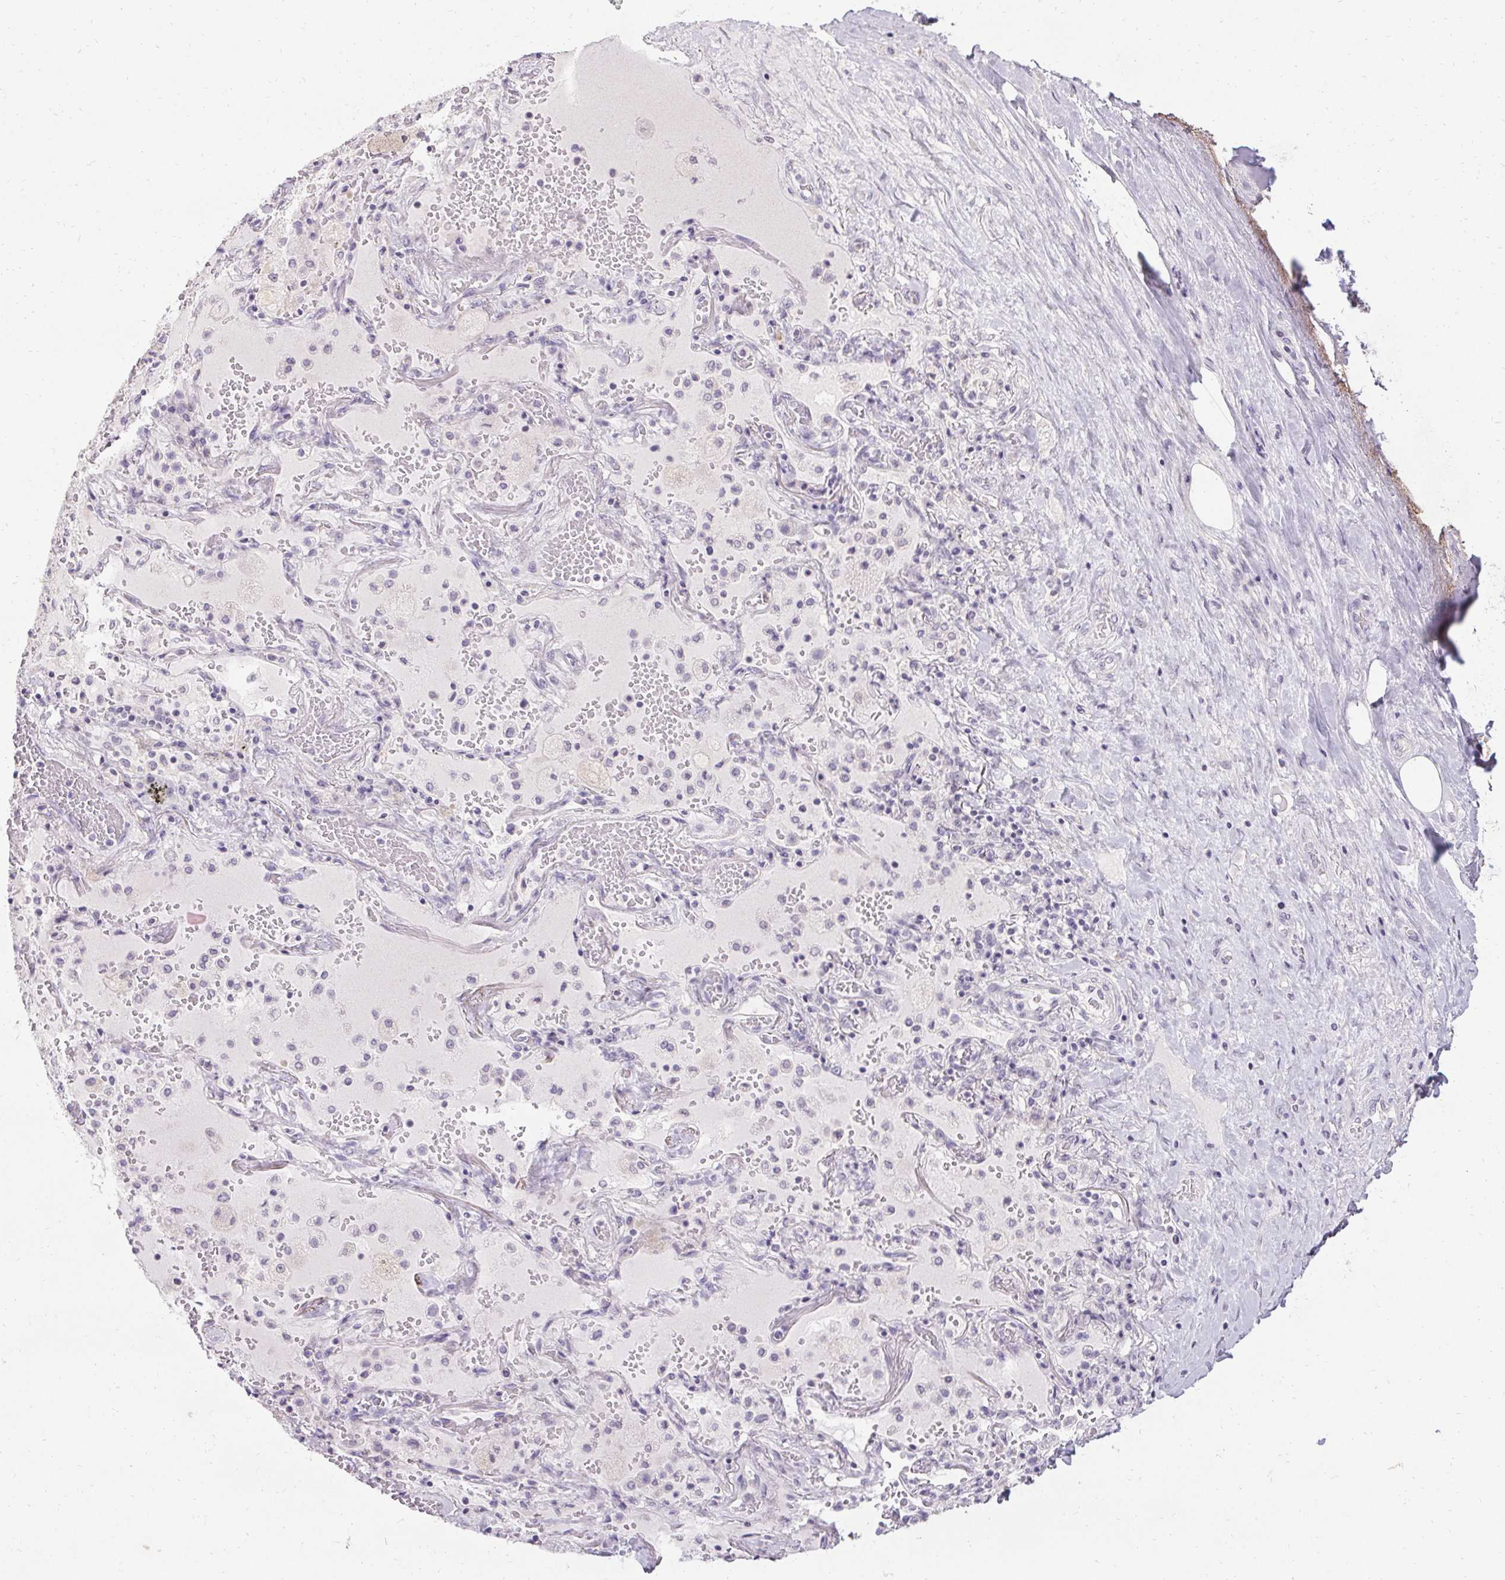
{"staining": {"intensity": "negative", "quantity": "none", "location": "none"}, "tissue": "adipose tissue", "cell_type": "Adipocytes", "image_type": "normal", "snomed": [{"axis": "morphology", "description": "Normal tissue, NOS"}, {"axis": "topography", "description": "Cartilage tissue"}, {"axis": "topography", "description": "Bronchus"}], "caption": "An immunohistochemistry (IHC) histopathology image of benign adipose tissue is shown. There is no staining in adipocytes of adipose tissue.", "gene": "PMEL", "patient": {"sex": "male", "age": 64}}